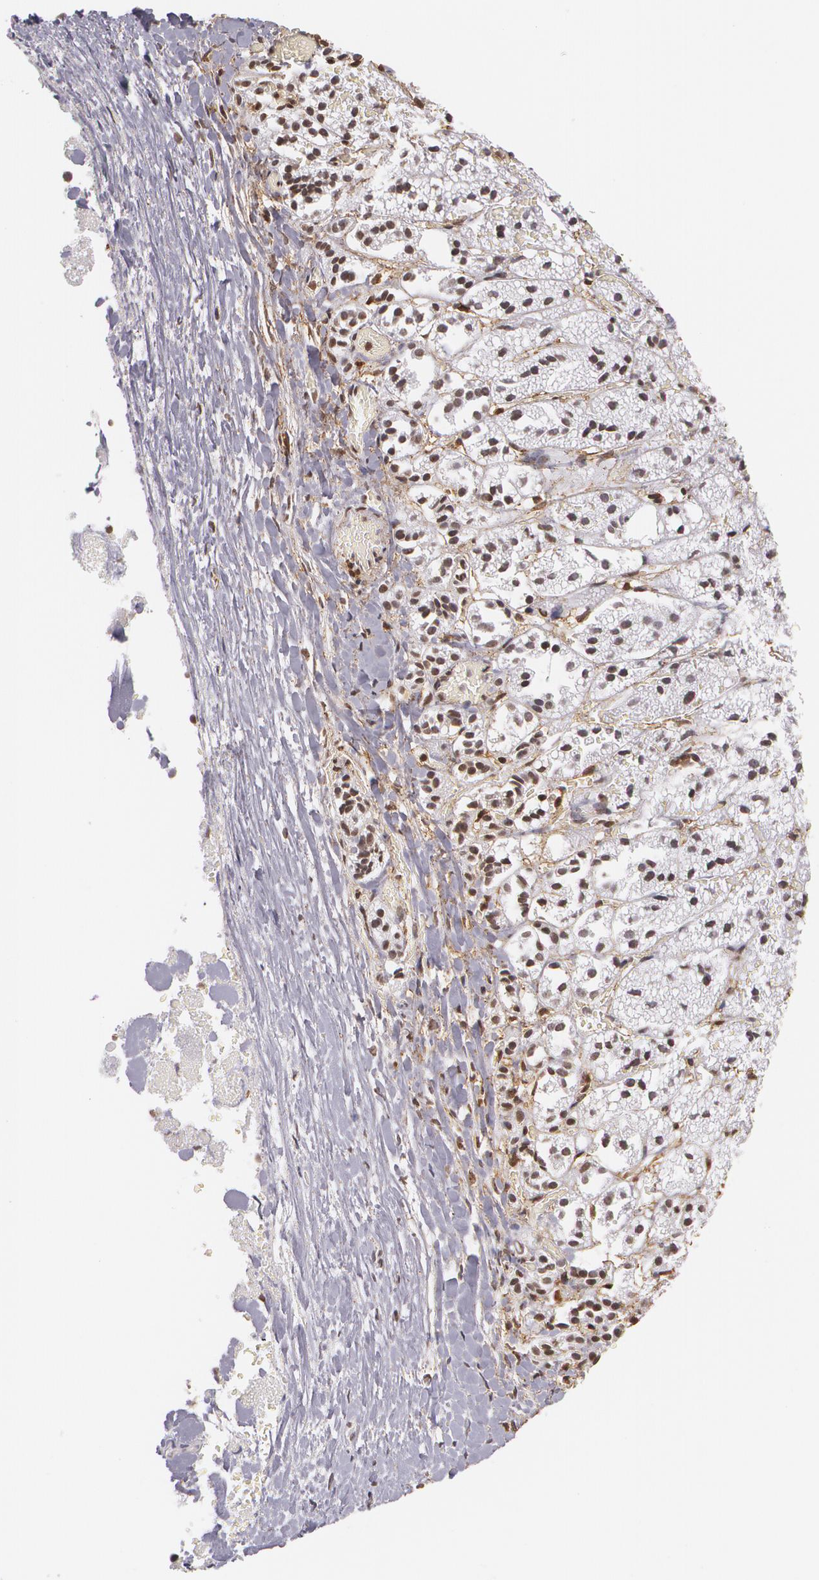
{"staining": {"intensity": "negative", "quantity": "none", "location": "none"}, "tissue": "adrenal gland", "cell_type": "Glandular cells", "image_type": "normal", "snomed": [{"axis": "morphology", "description": "Normal tissue, NOS"}, {"axis": "topography", "description": "Adrenal gland"}], "caption": "IHC histopathology image of normal adrenal gland: human adrenal gland stained with DAB (3,3'-diaminobenzidine) displays no significant protein expression in glandular cells. (DAB immunohistochemistry (IHC) visualized using brightfield microscopy, high magnification).", "gene": "VAMP1", "patient": {"sex": "female", "age": 44}}